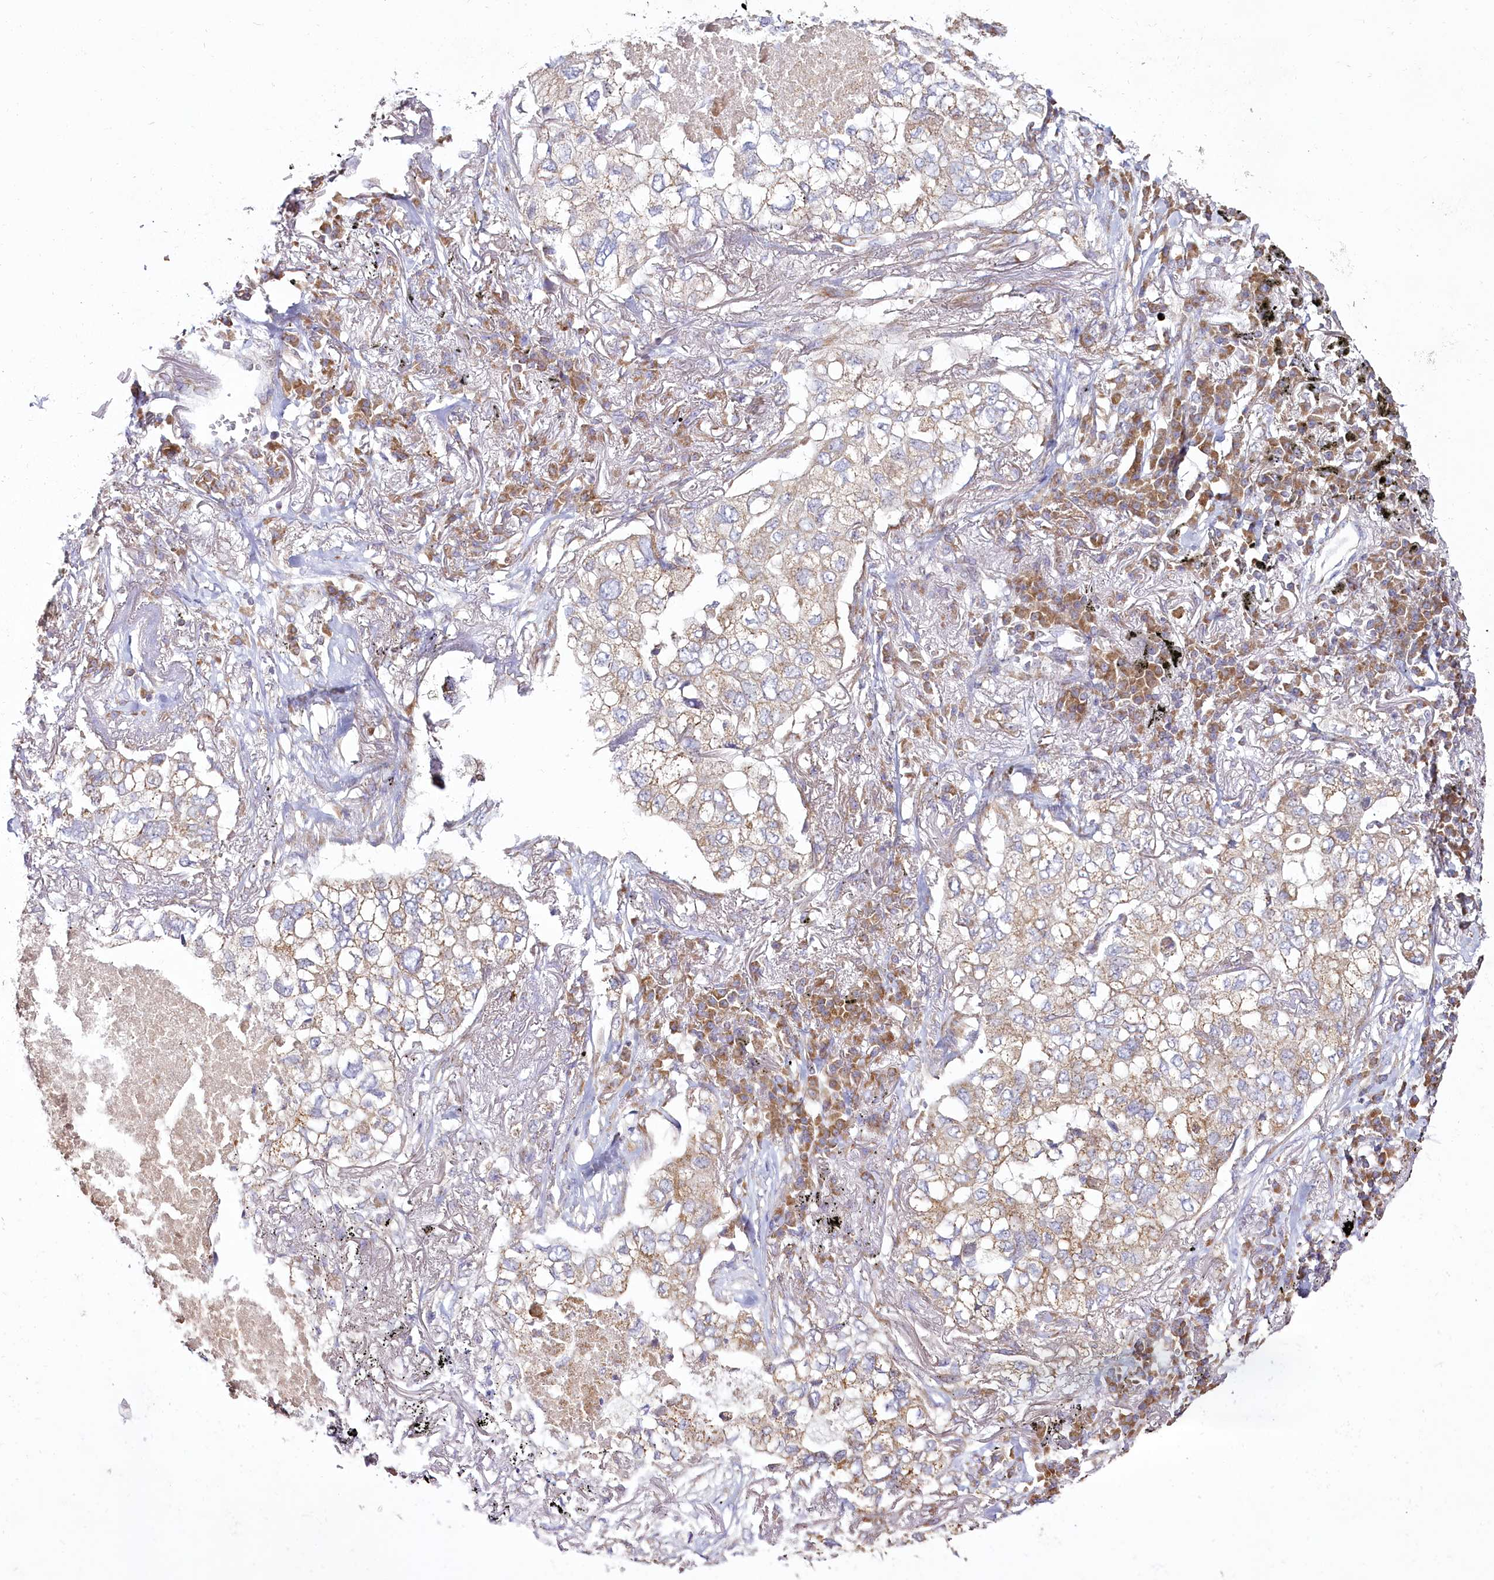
{"staining": {"intensity": "weak", "quantity": "25%-75%", "location": "cytoplasmic/membranous"}, "tissue": "lung cancer", "cell_type": "Tumor cells", "image_type": "cancer", "snomed": [{"axis": "morphology", "description": "Adenocarcinoma, NOS"}, {"axis": "topography", "description": "Lung"}], "caption": "An image of lung adenocarcinoma stained for a protein shows weak cytoplasmic/membranous brown staining in tumor cells.", "gene": "ACOX2", "patient": {"sex": "male", "age": 65}}